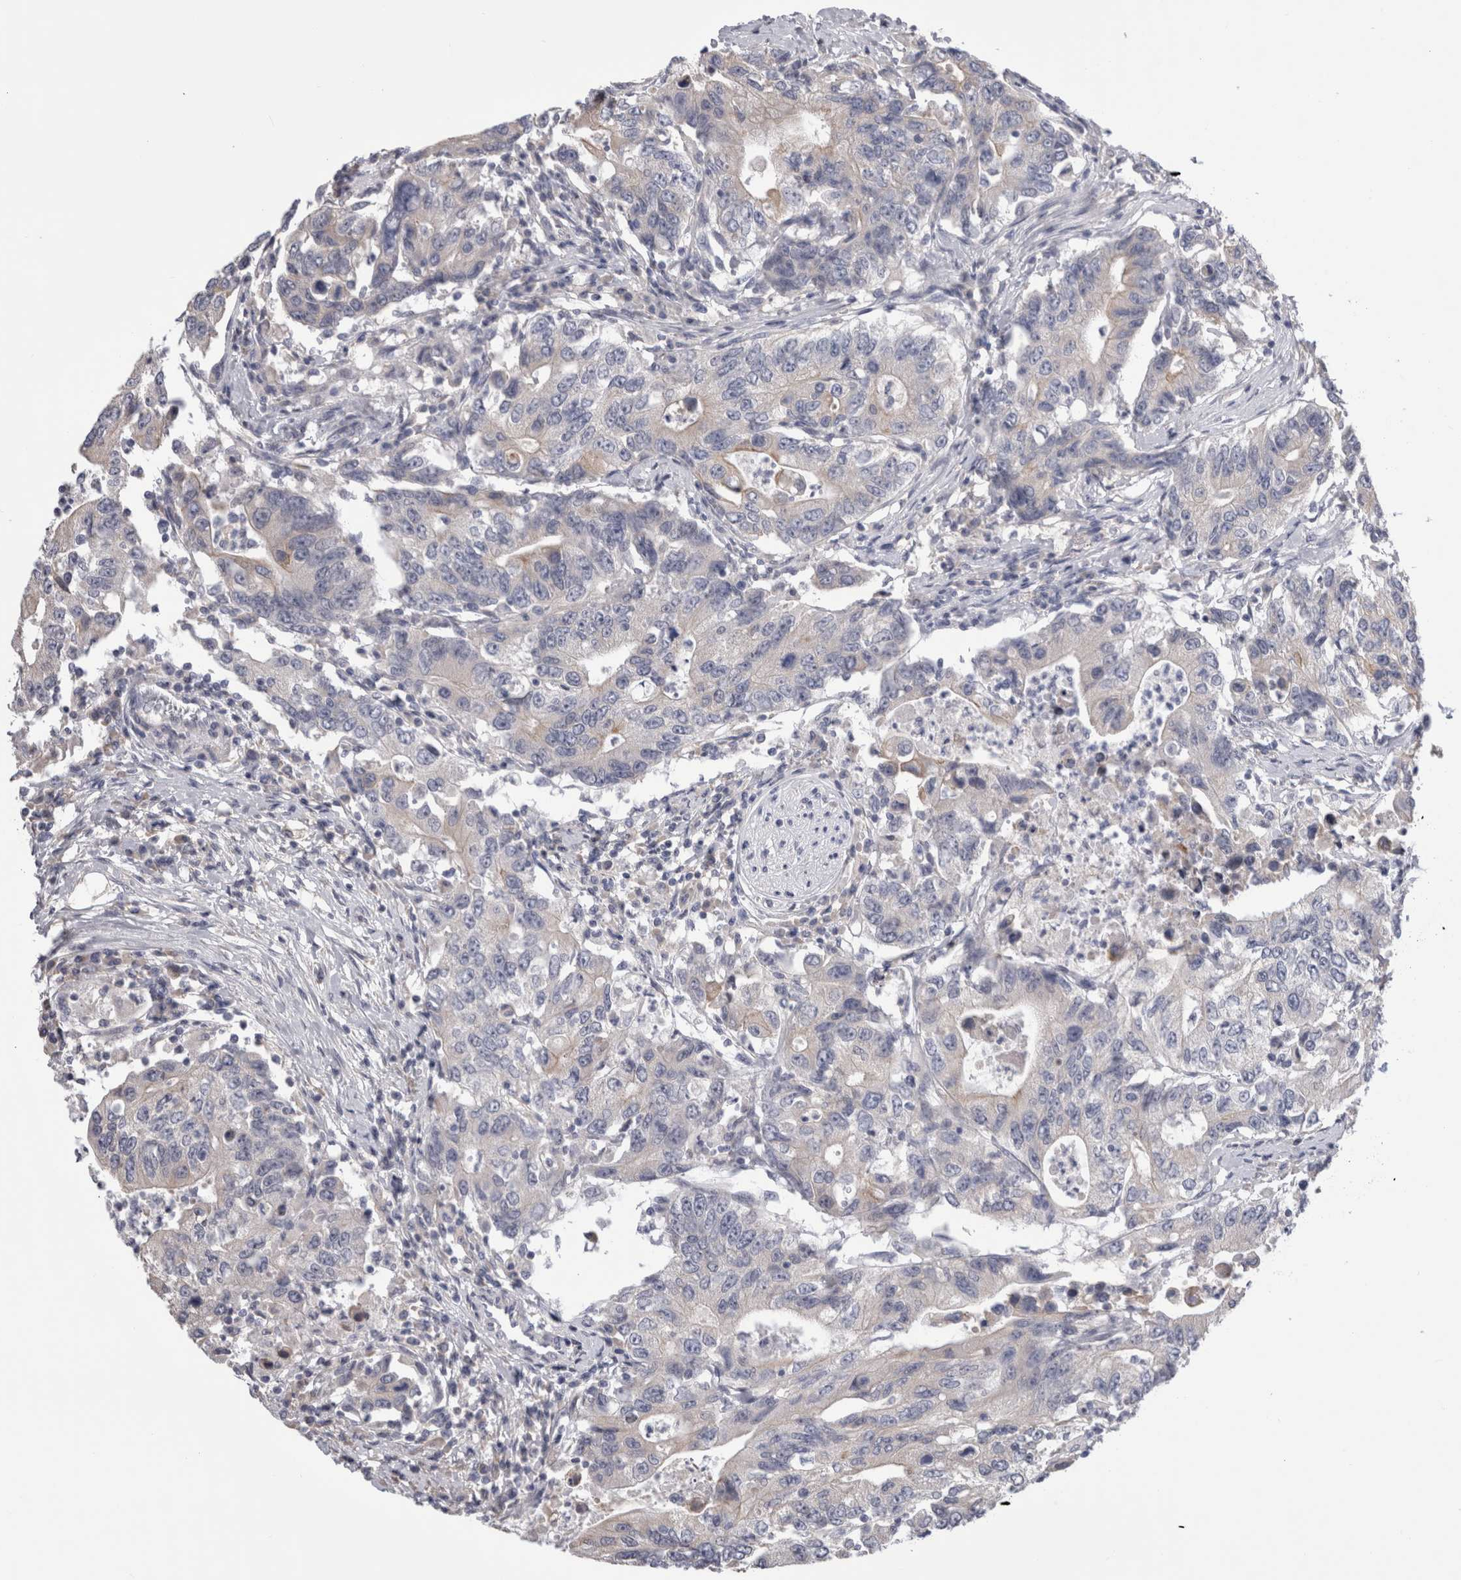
{"staining": {"intensity": "weak", "quantity": "<25%", "location": "cytoplasmic/membranous"}, "tissue": "colorectal cancer", "cell_type": "Tumor cells", "image_type": "cancer", "snomed": [{"axis": "morphology", "description": "Adenocarcinoma, NOS"}, {"axis": "topography", "description": "Colon"}], "caption": "This is a image of immunohistochemistry (IHC) staining of adenocarcinoma (colorectal), which shows no positivity in tumor cells.", "gene": "SMAP2", "patient": {"sex": "female", "age": 77}}